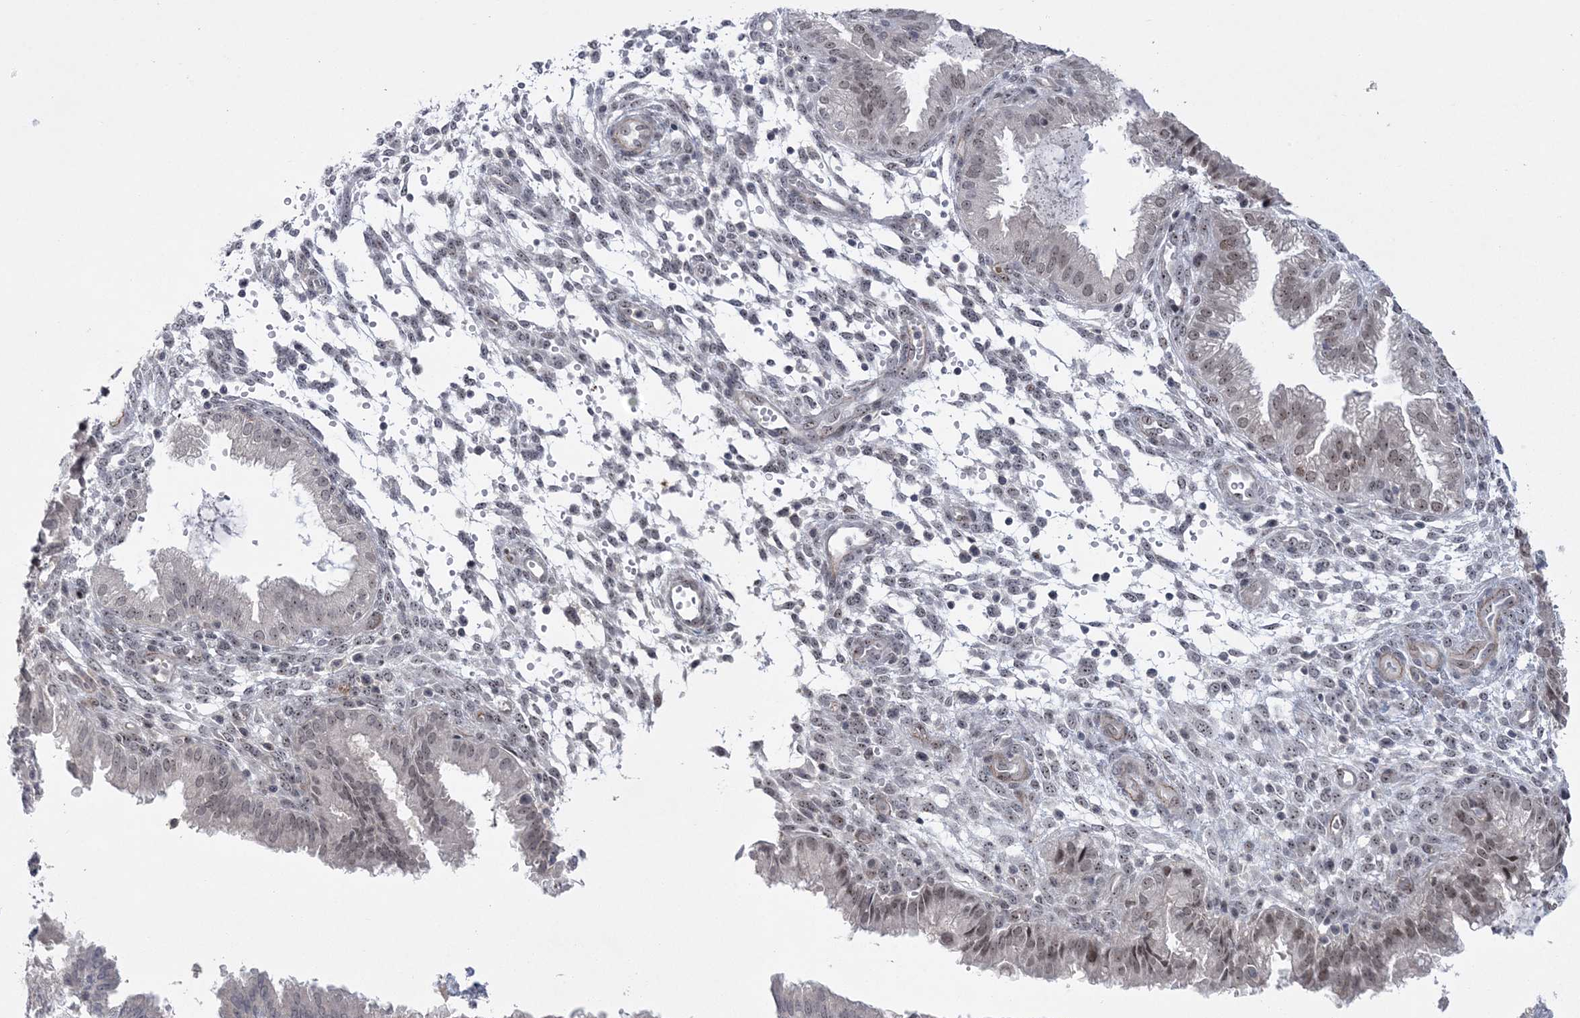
{"staining": {"intensity": "negative", "quantity": "none", "location": "none"}, "tissue": "endometrium", "cell_type": "Cells in endometrial stroma", "image_type": "normal", "snomed": [{"axis": "morphology", "description": "Normal tissue, NOS"}, {"axis": "topography", "description": "Endometrium"}], "caption": "Photomicrograph shows no protein staining in cells in endometrial stroma of benign endometrium. (DAB (3,3'-diaminobenzidine) immunohistochemistry (IHC) visualized using brightfield microscopy, high magnification).", "gene": "HOMEZ", "patient": {"sex": "female", "age": 33}}